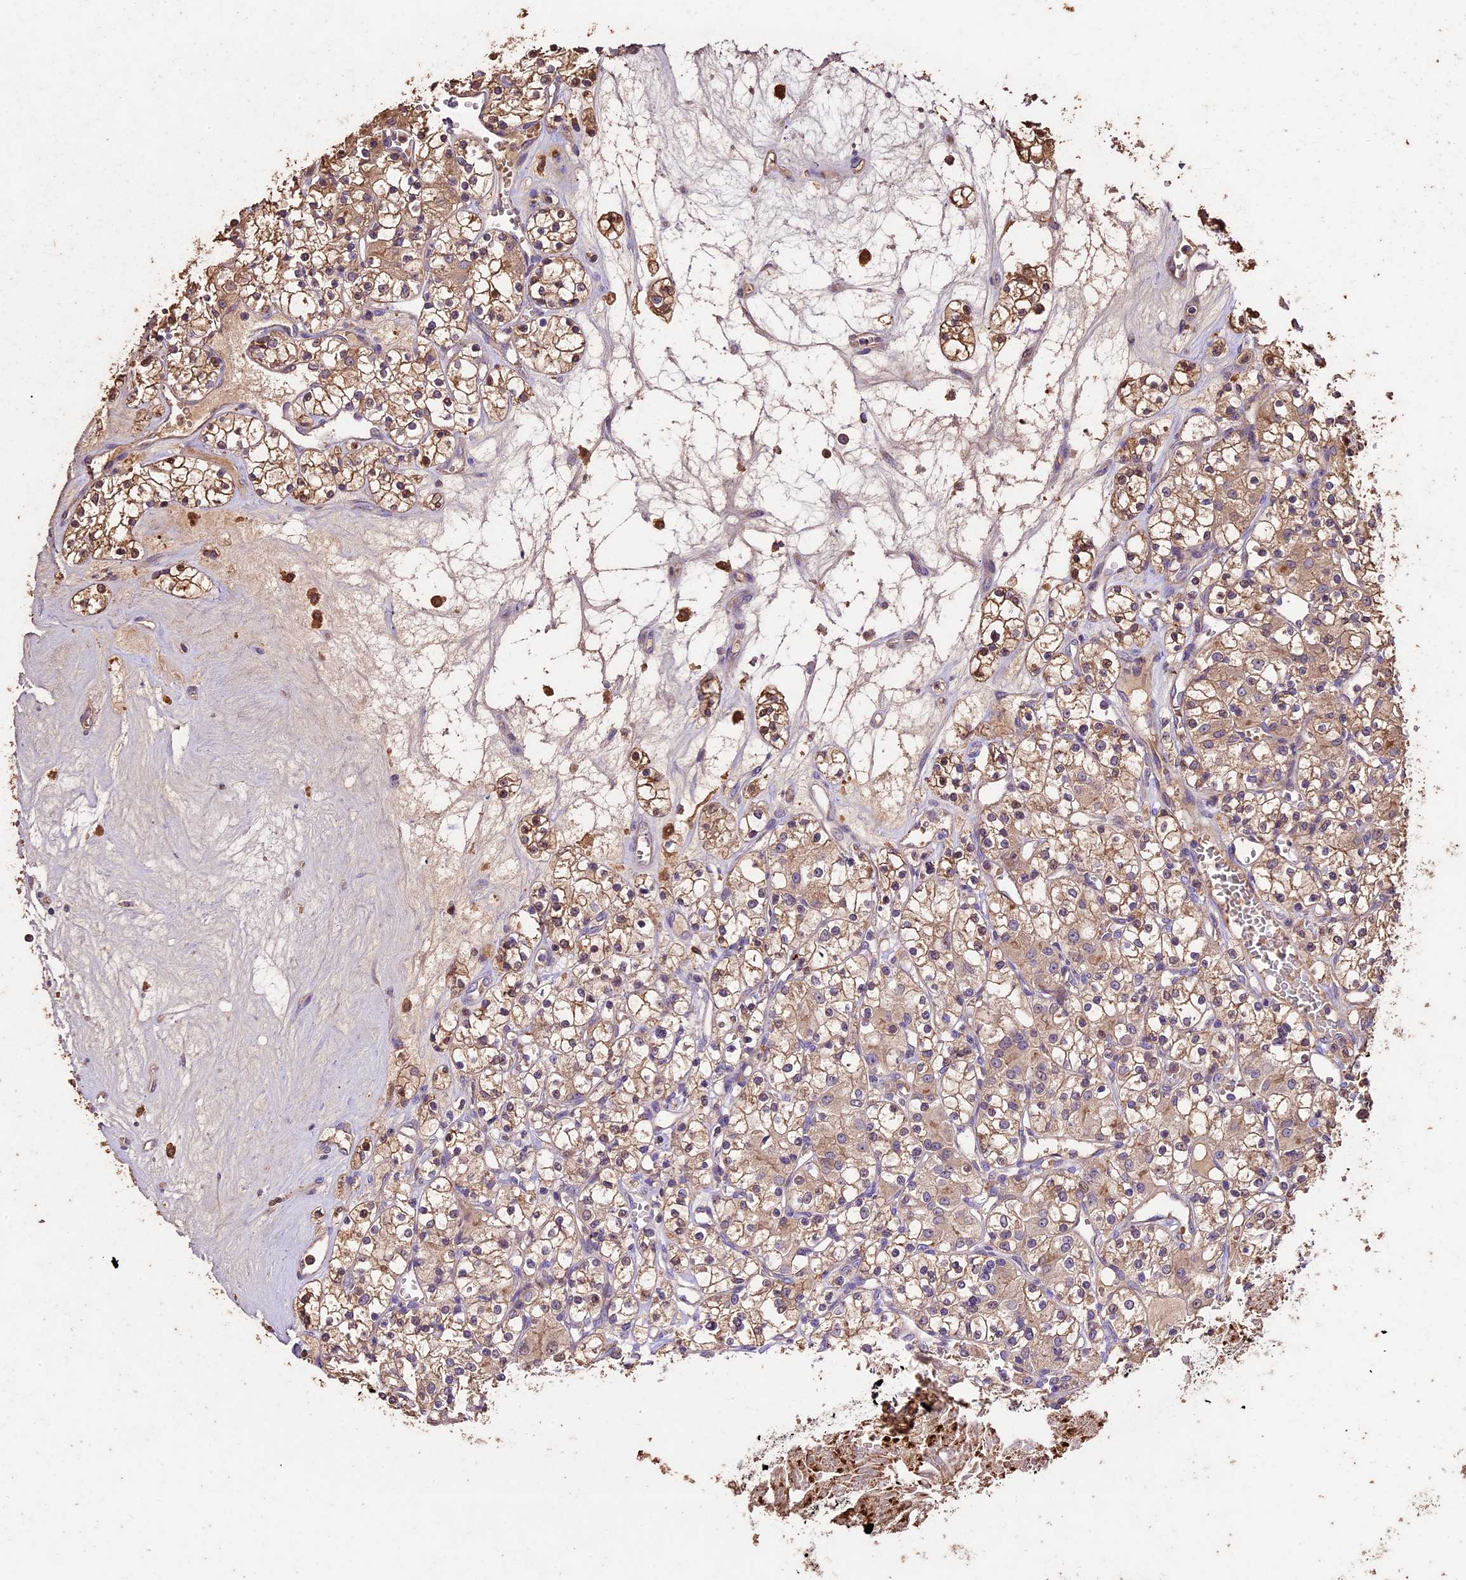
{"staining": {"intensity": "weak", "quantity": ">75%", "location": "cytoplasmic/membranous"}, "tissue": "renal cancer", "cell_type": "Tumor cells", "image_type": "cancer", "snomed": [{"axis": "morphology", "description": "Adenocarcinoma, NOS"}, {"axis": "topography", "description": "Kidney"}], "caption": "IHC of renal cancer demonstrates low levels of weak cytoplasmic/membranous staining in approximately >75% of tumor cells.", "gene": "CRLF1", "patient": {"sex": "female", "age": 59}}